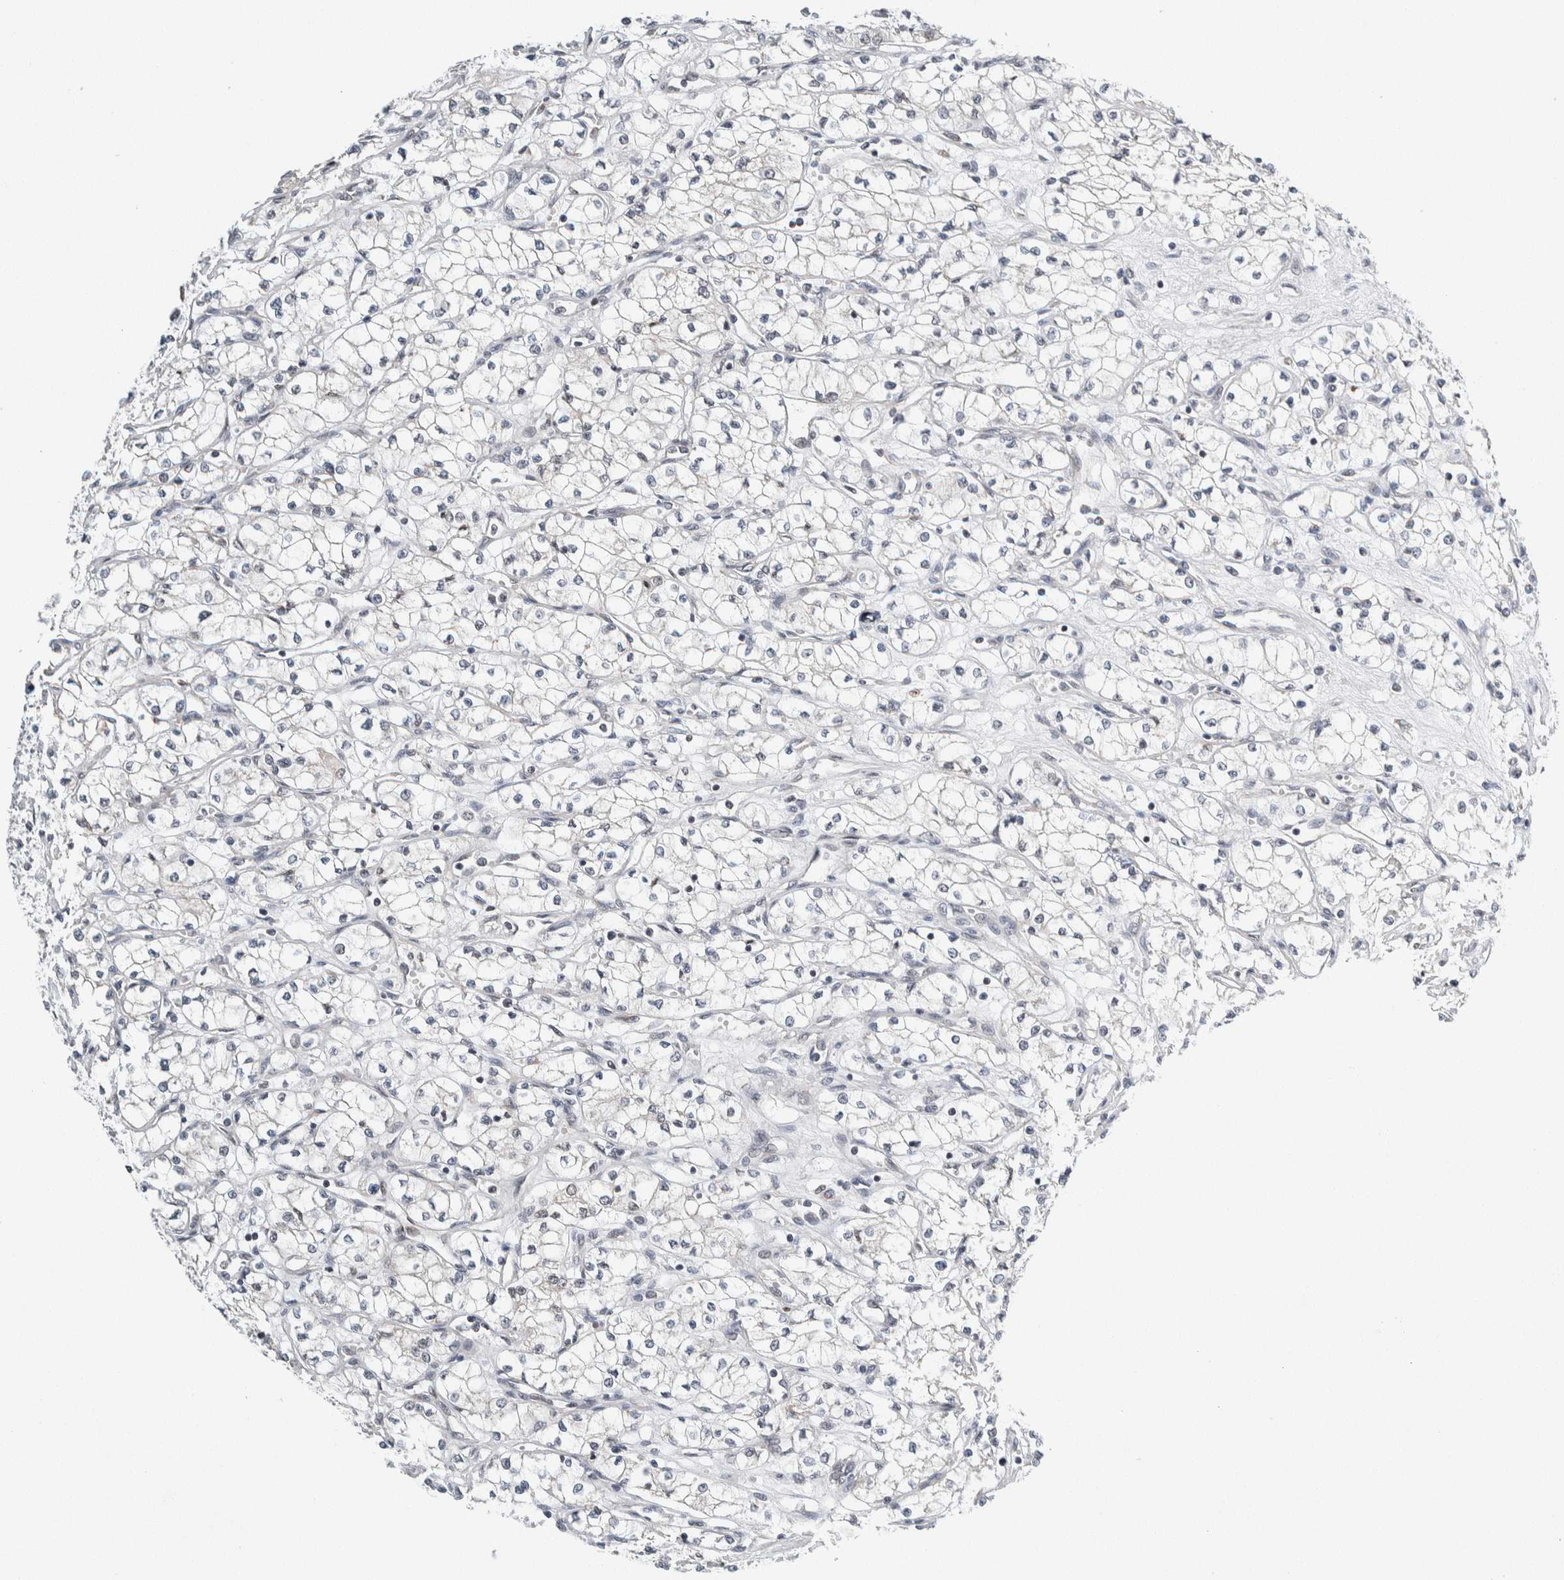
{"staining": {"intensity": "negative", "quantity": "none", "location": "none"}, "tissue": "renal cancer", "cell_type": "Tumor cells", "image_type": "cancer", "snomed": [{"axis": "morphology", "description": "Normal tissue, NOS"}, {"axis": "morphology", "description": "Adenocarcinoma, NOS"}, {"axis": "topography", "description": "Kidney"}], "caption": "High magnification brightfield microscopy of renal cancer stained with DAB (brown) and counterstained with hematoxylin (blue): tumor cells show no significant expression. (DAB immunohistochemistry (IHC) visualized using brightfield microscopy, high magnification).", "gene": "NEUROD1", "patient": {"sex": "male", "age": 59}}